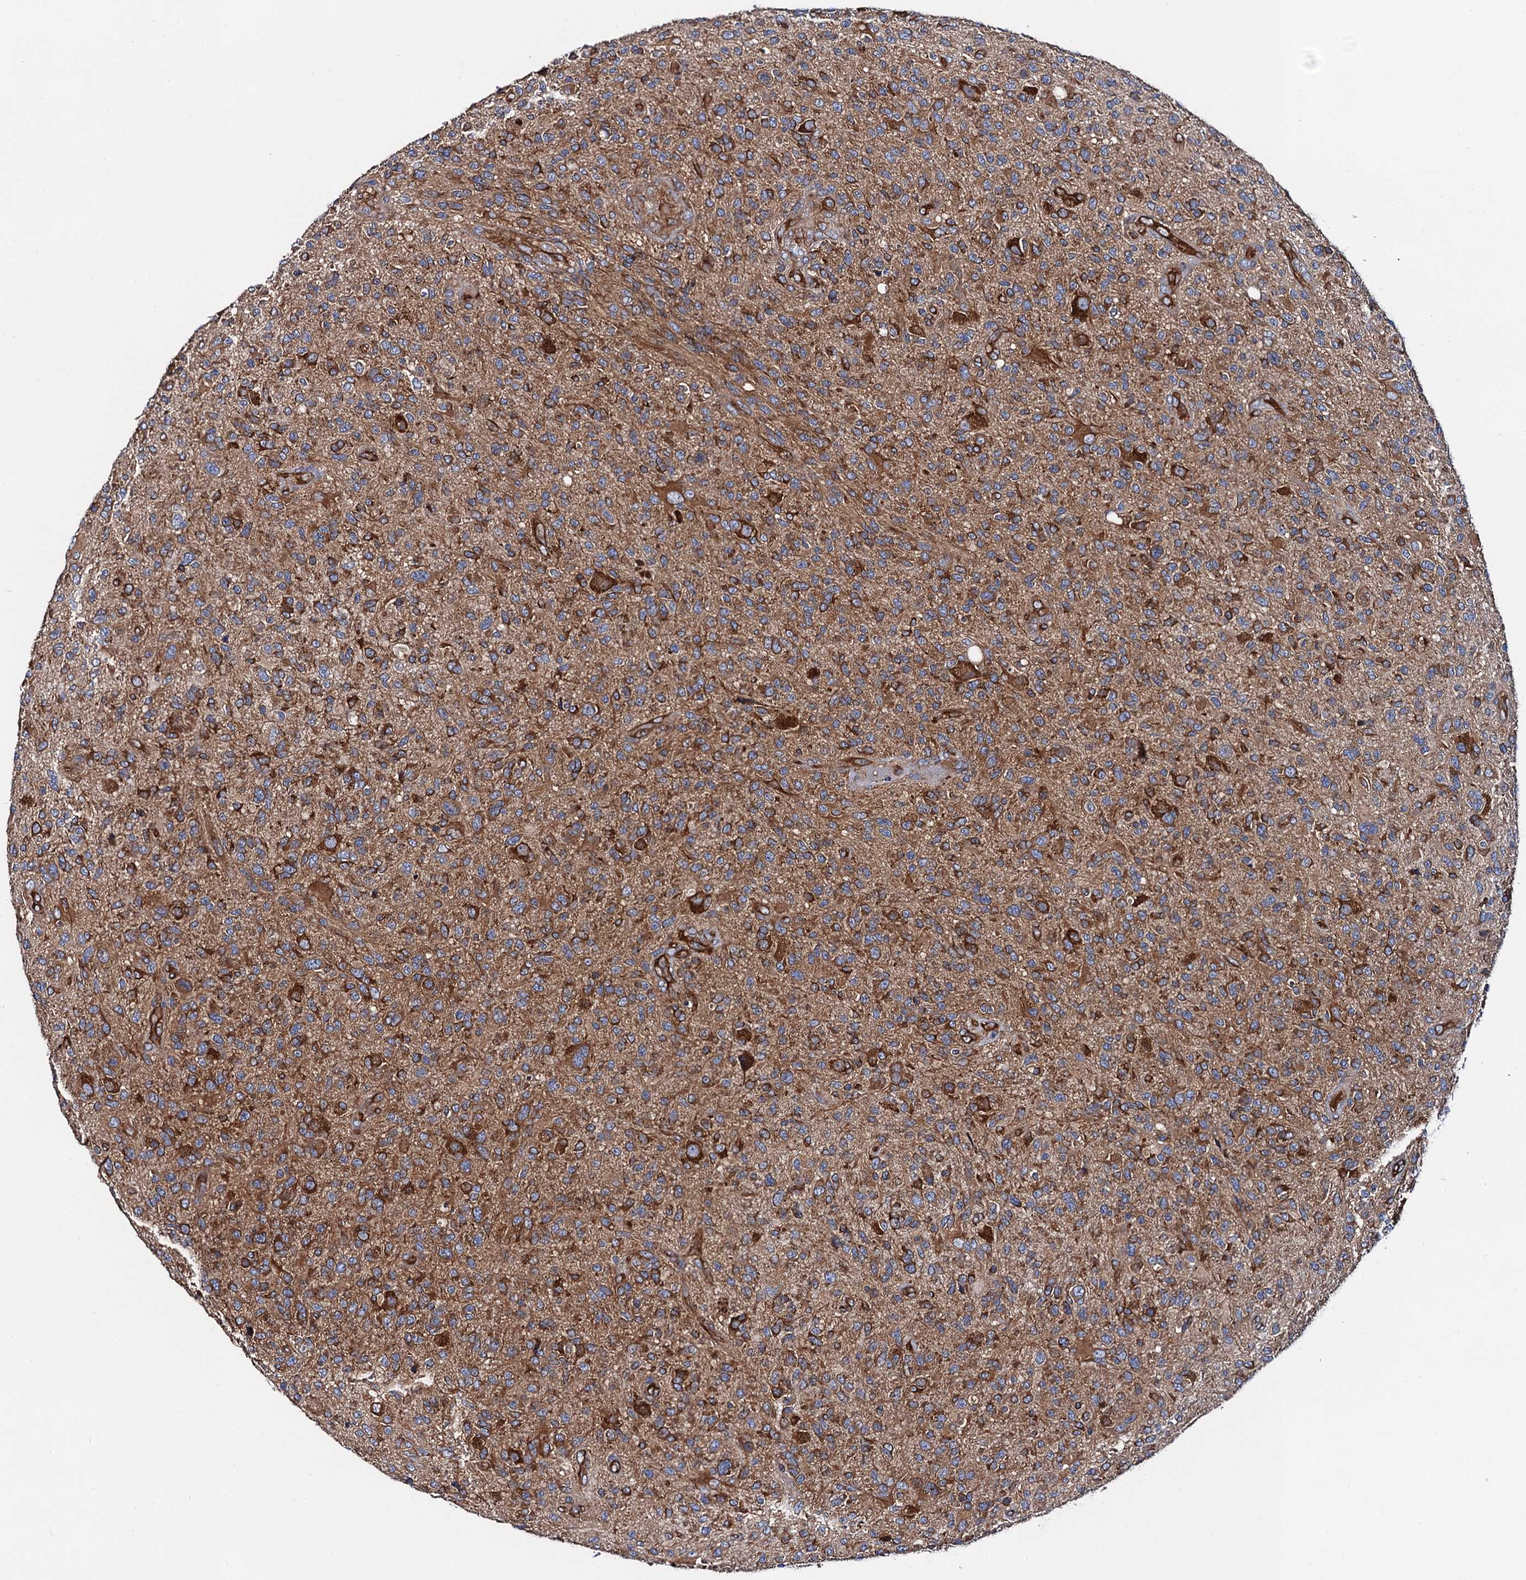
{"staining": {"intensity": "moderate", "quantity": ">75%", "location": "cytoplasmic/membranous"}, "tissue": "glioma", "cell_type": "Tumor cells", "image_type": "cancer", "snomed": [{"axis": "morphology", "description": "Glioma, malignant, High grade"}, {"axis": "topography", "description": "Brain"}], "caption": "This is an image of immunohistochemistry staining of glioma, which shows moderate expression in the cytoplasmic/membranous of tumor cells.", "gene": "MRPL48", "patient": {"sex": "male", "age": 47}}